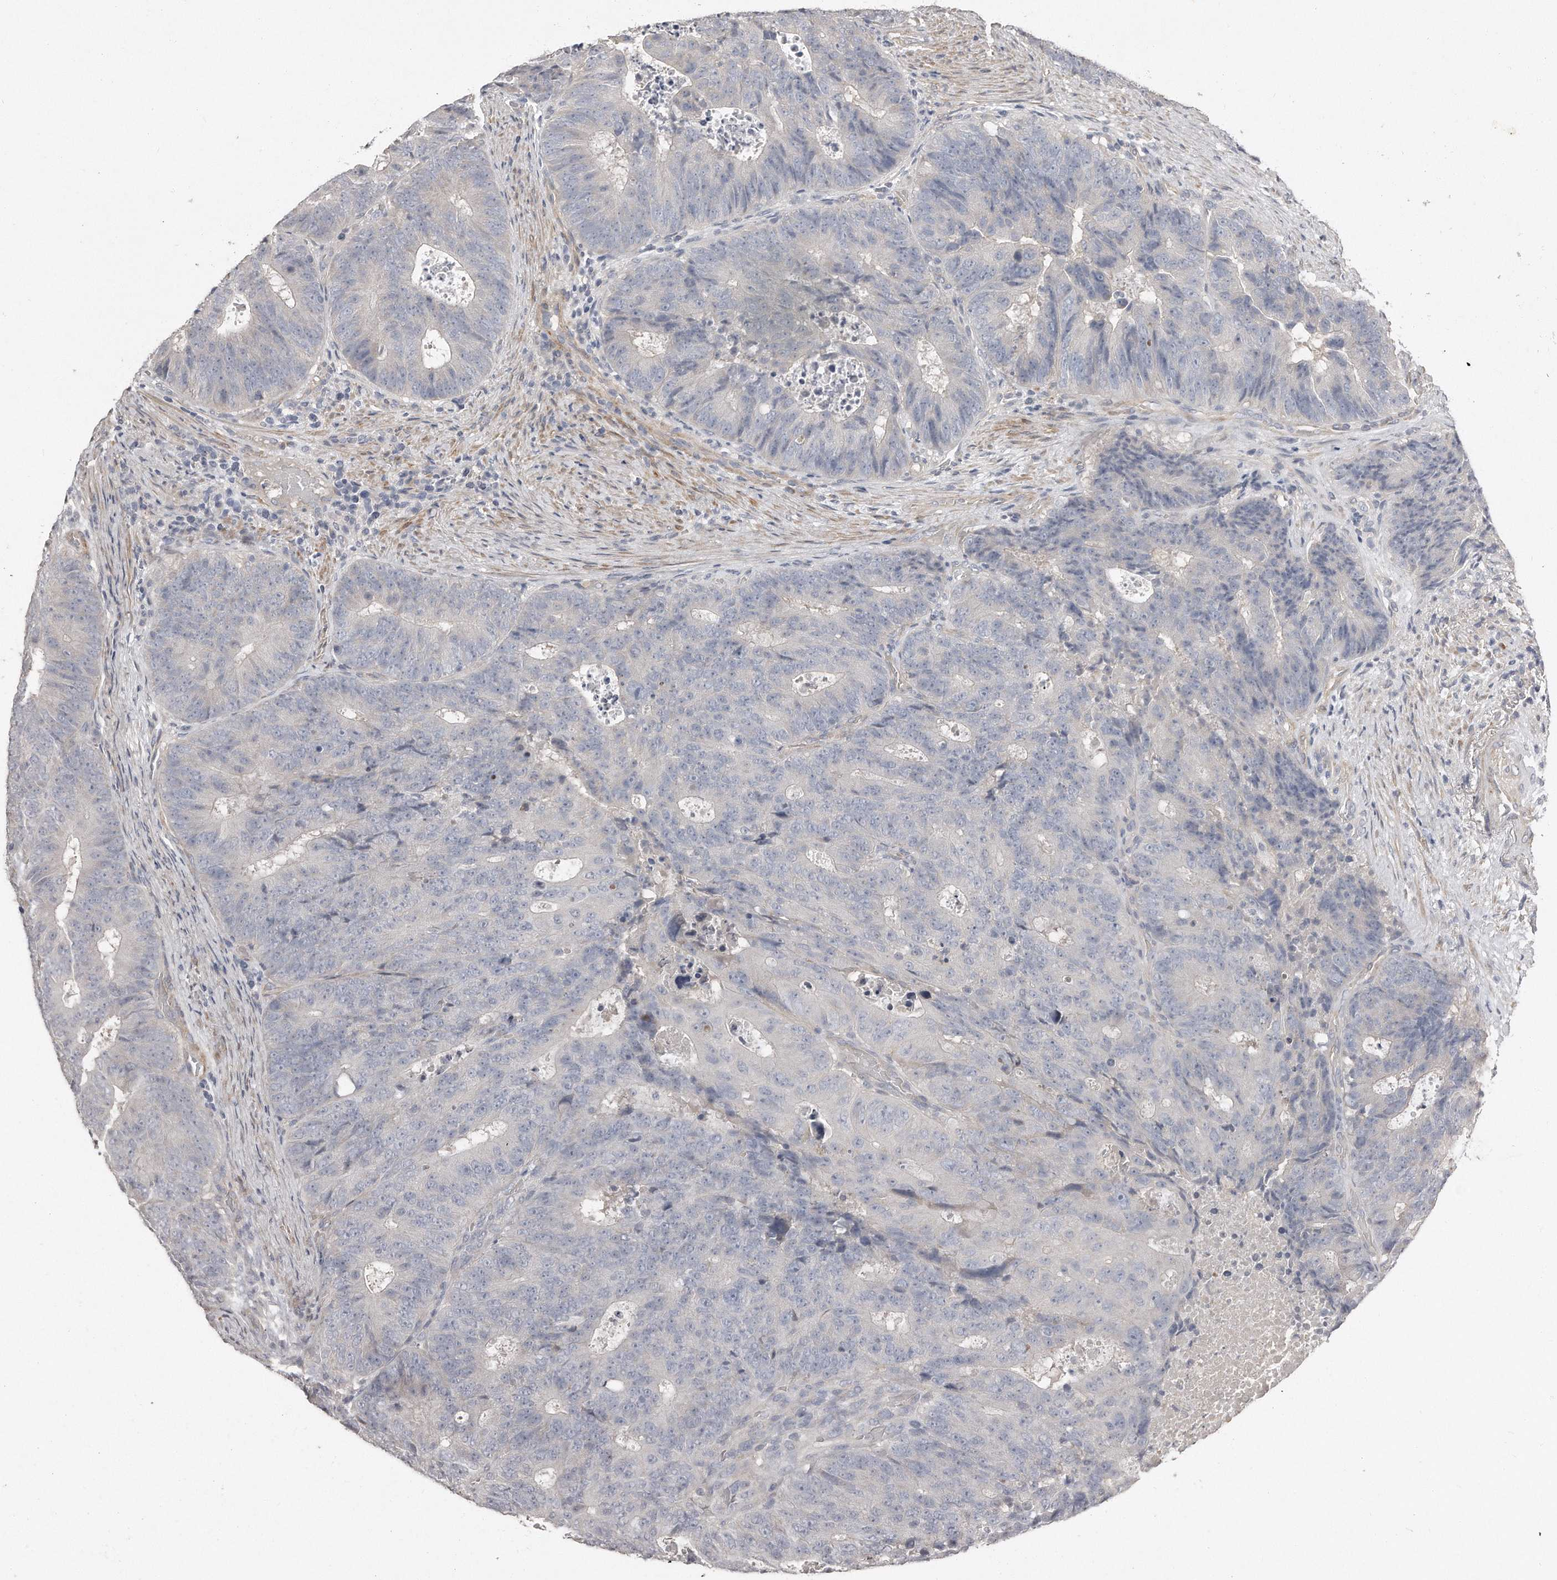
{"staining": {"intensity": "negative", "quantity": "none", "location": "none"}, "tissue": "colorectal cancer", "cell_type": "Tumor cells", "image_type": "cancer", "snomed": [{"axis": "morphology", "description": "Adenocarcinoma, NOS"}, {"axis": "topography", "description": "Colon"}], "caption": "This is an immunohistochemistry photomicrograph of human colorectal cancer. There is no positivity in tumor cells.", "gene": "LMOD1", "patient": {"sex": "male", "age": 87}}